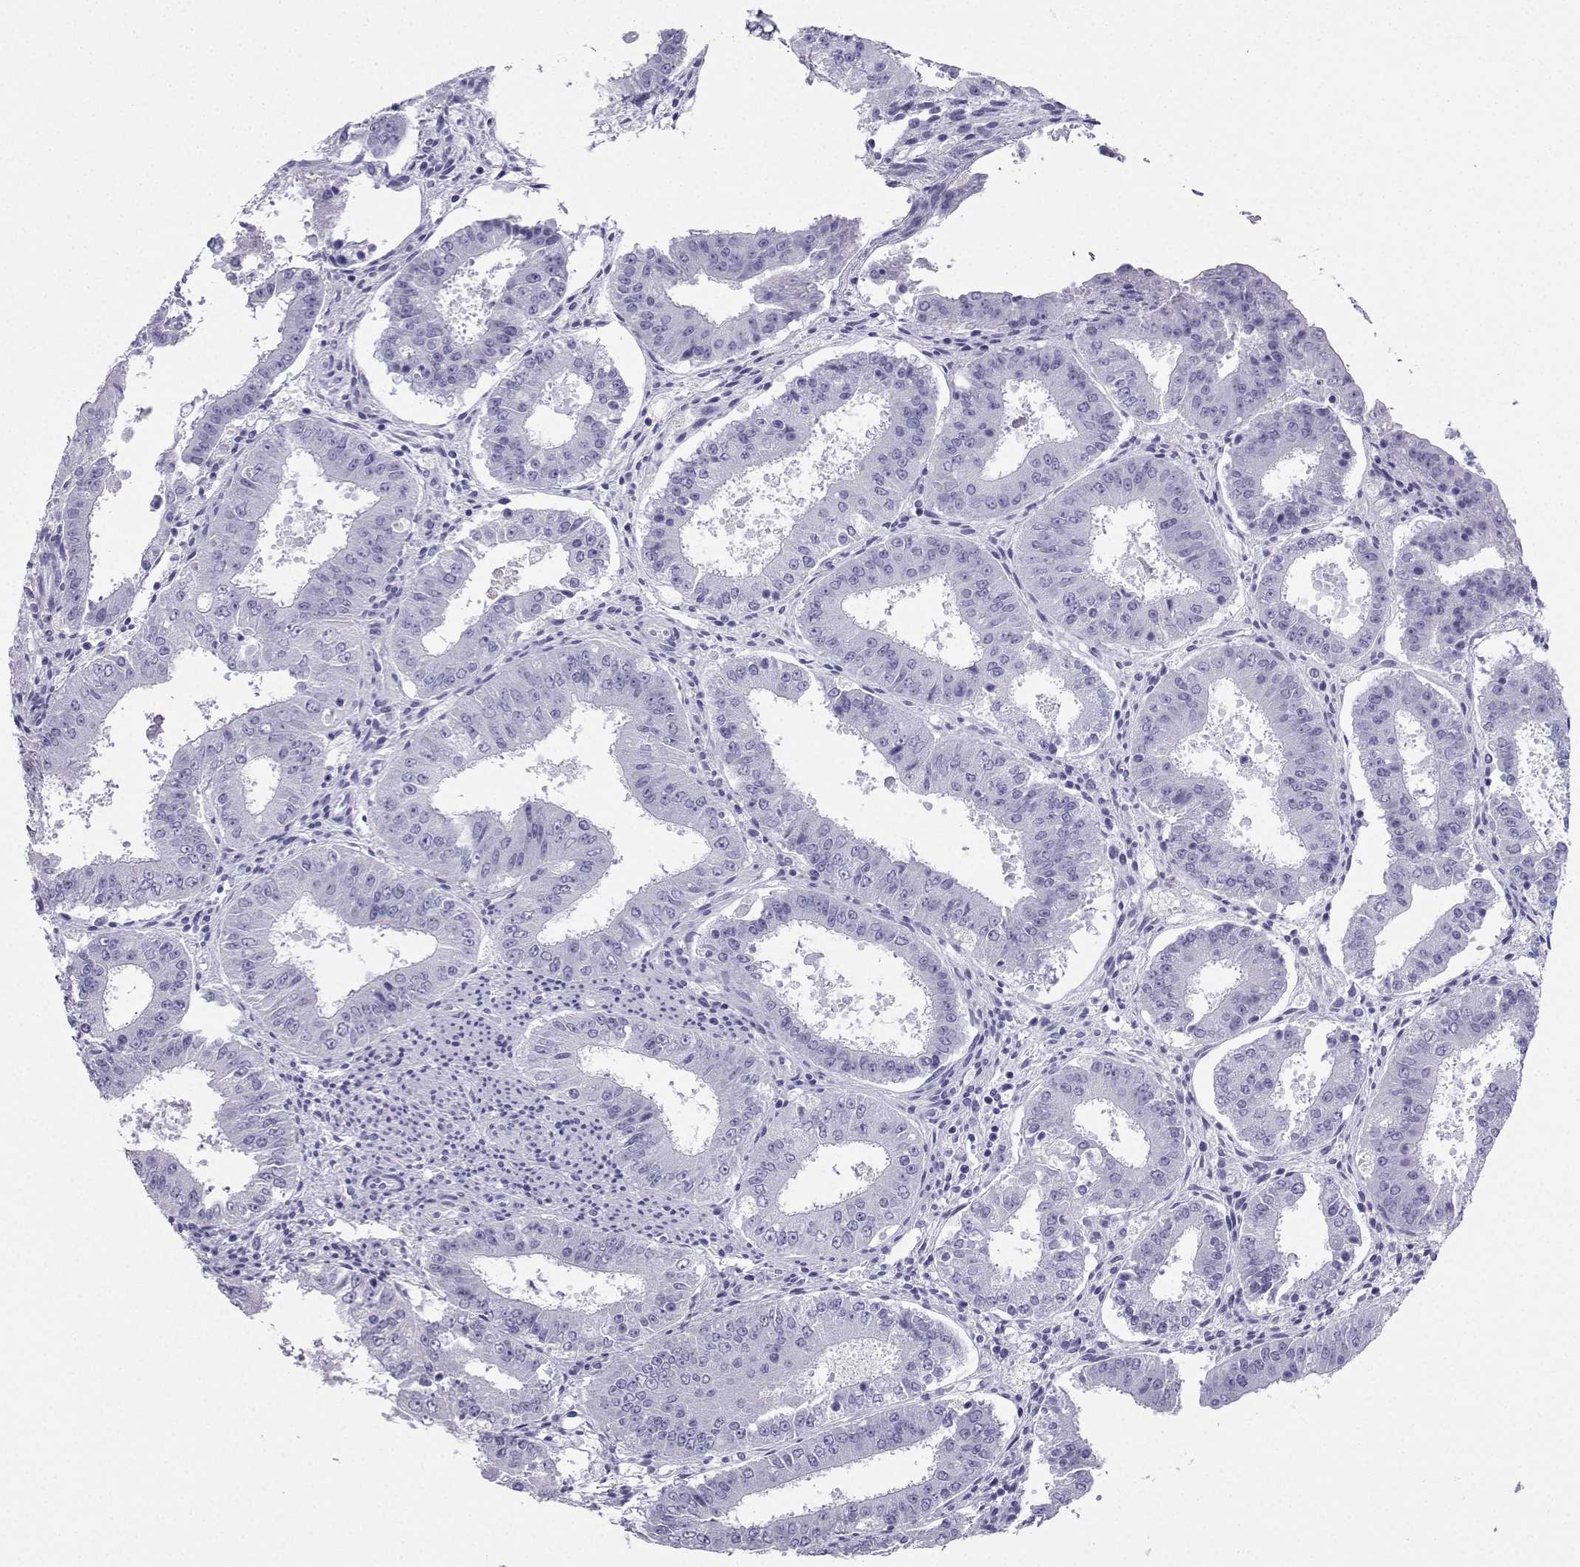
{"staining": {"intensity": "negative", "quantity": "none", "location": "none"}, "tissue": "ovarian cancer", "cell_type": "Tumor cells", "image_type": "cancer", "snomed": [{"axis": "morphology", "description": "Carcinoma, endometroid"}, {"axis": "topography", "description": "Ovary"}], "caption": "An immunohistochemistry (IHC) histopathology image of ovarian cancer is shown. There is no staining in tumor cells of ovarian cancer.", "gene": "CD109", "patient": {"sex": "female", "age": 42}}